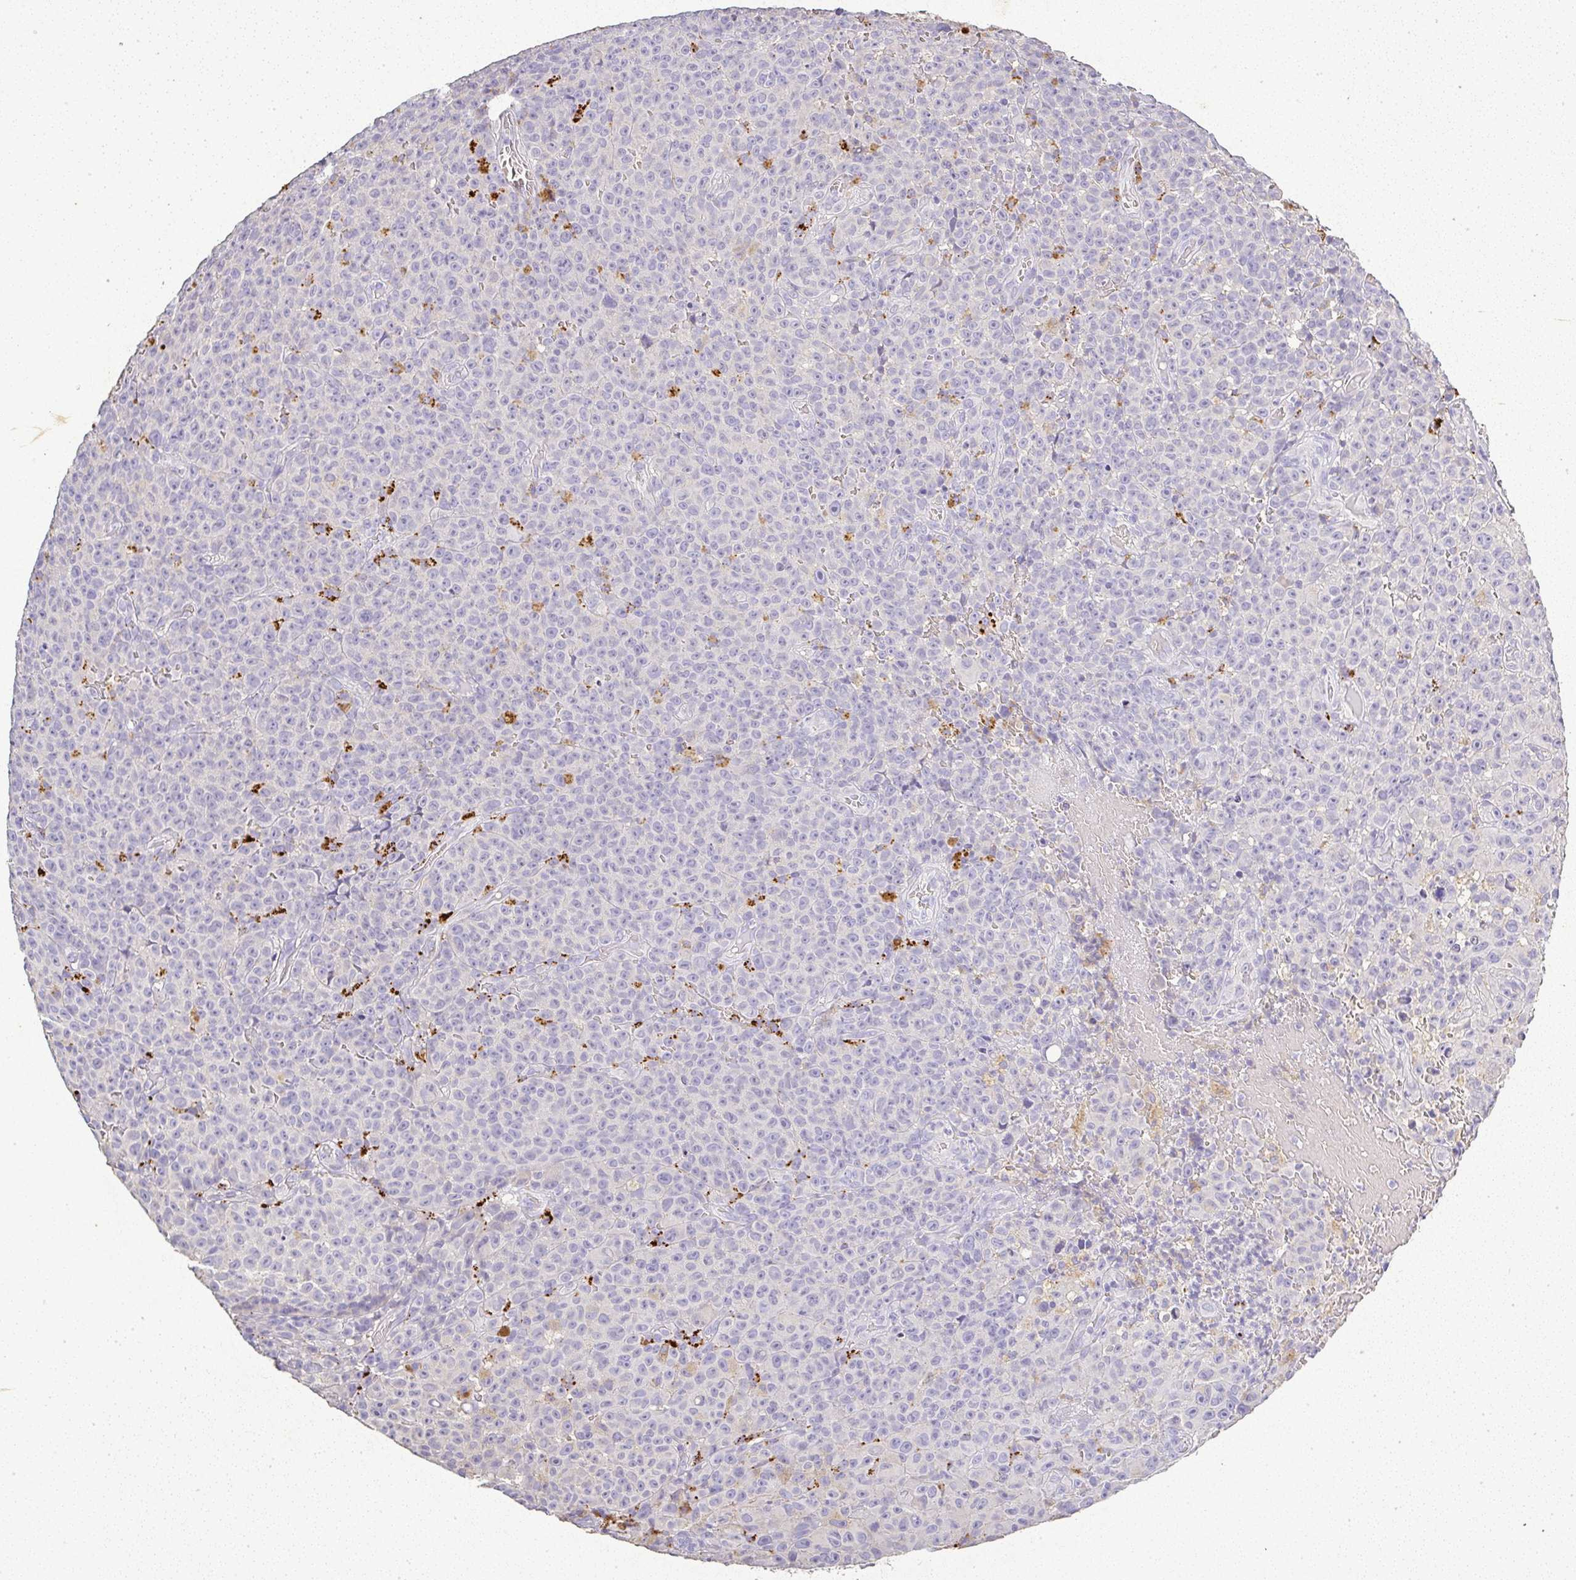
{"staining": {"intensity": "negative", "quantity": "none", "location": "none"}, "tissue": "melanoma", "cell_type": "Tumor cells", "image_type": "cancer", "snomed": [{"axis": "morphology", "description": "Malignant melanoma, NOS"}, {"axis": "topography", "description": "Skin"}], "caption": "Immunohistochemistry (IHC) micrograph of human malignant melanoma stained for a protein (brown), which shows no staining in tumor cells. Nuclei are stained in blue.", "gene": "RPS2", "patient": {"sex": "female", "age": 82}}